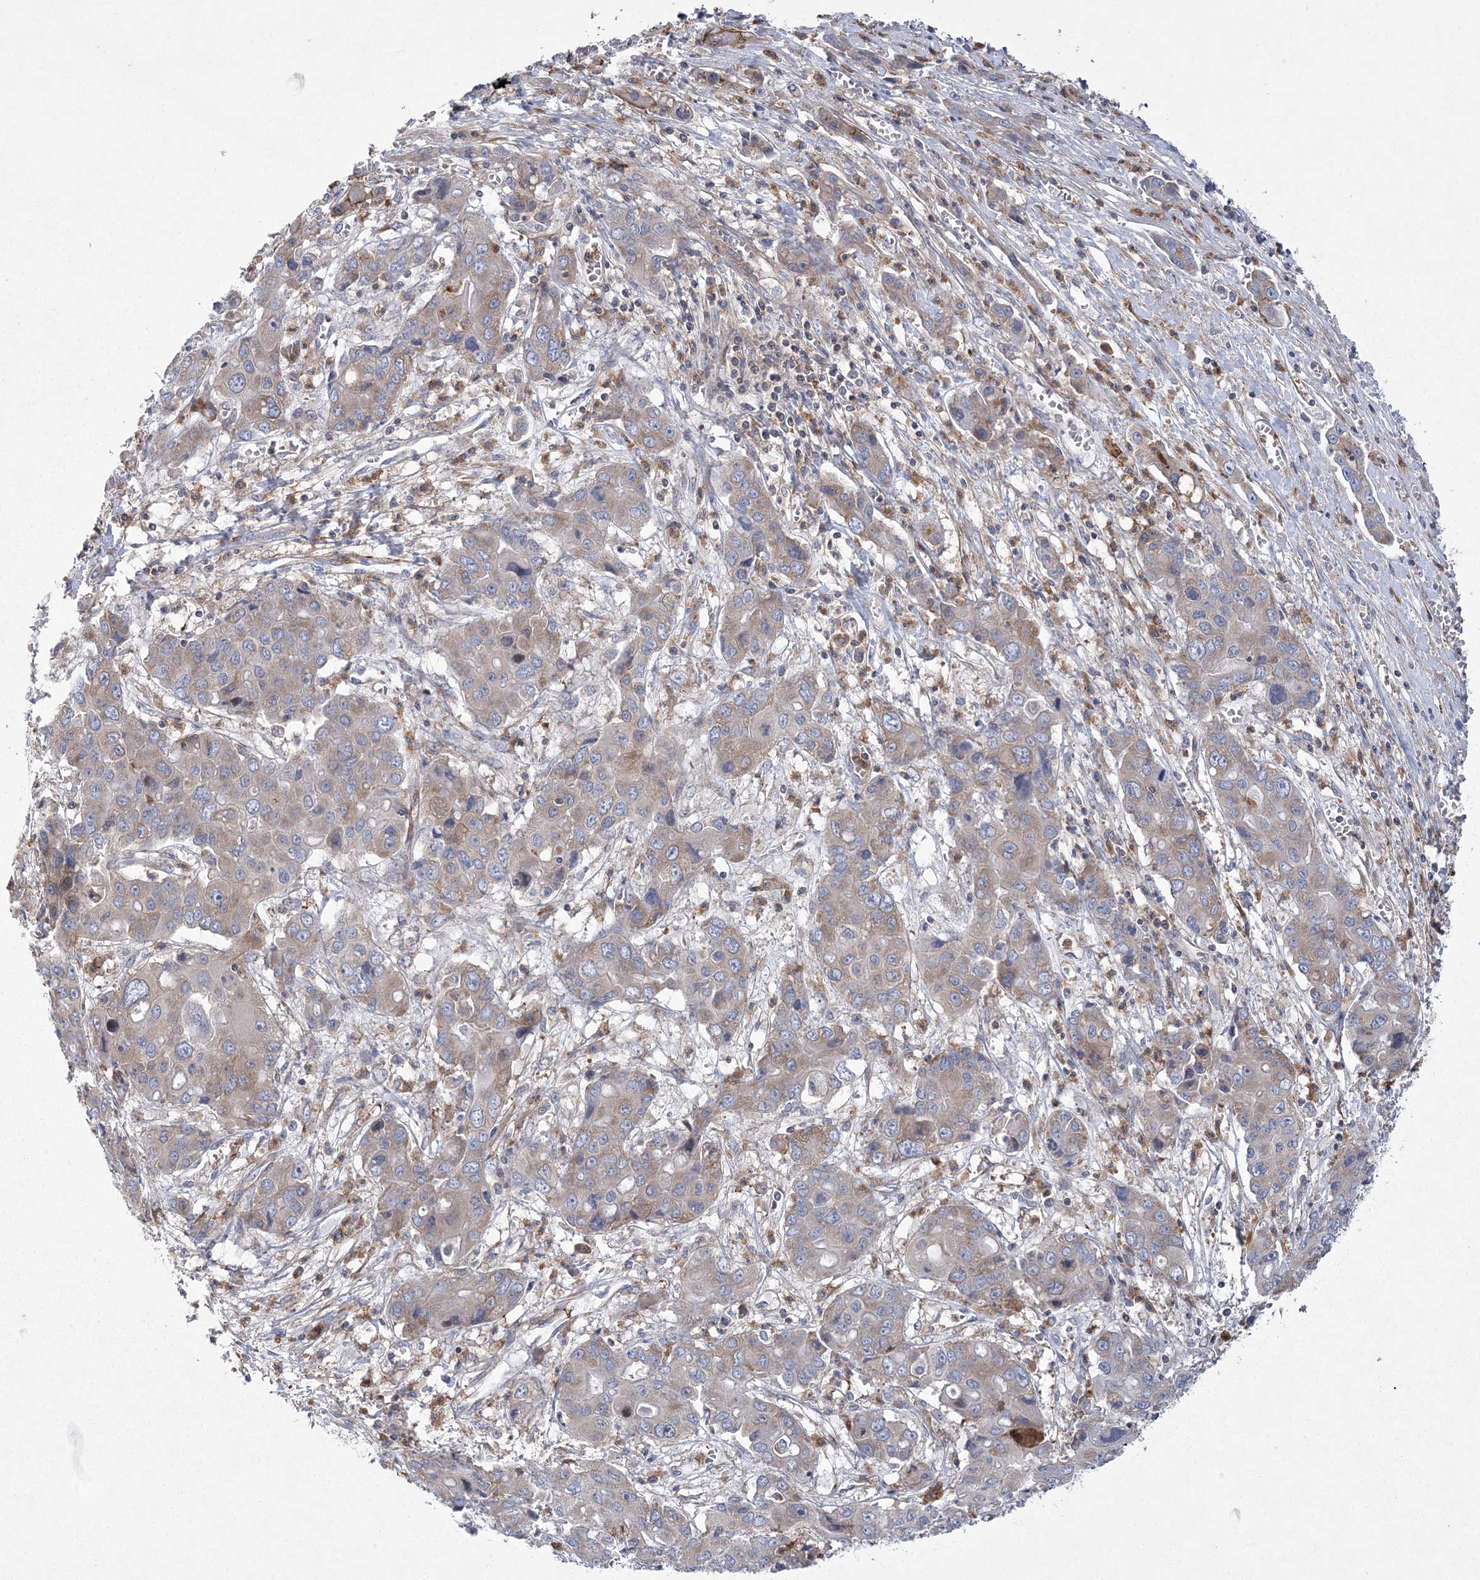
{"staining": {"intensity": "weak", "quantity": "25%-75%", "location": "cytoplasmic/membranous"}, "tissue": "liver cancer", "cell_type": "Tumor cells", "image_type": "cancer", "snomed": [{"axis": "morphology", "description": "Cholangiocarcinoma"}, {"axis": "topography", "description": "Liver"}], "caption": "High-power microscopy captured an IHC image of liver cancer, revealing weak cytoplasmic/membranous expression in approximately 25%-75% of tumor cells.", "gene": "ARSJ", "patient": {"sex": "male", "age": 67}}